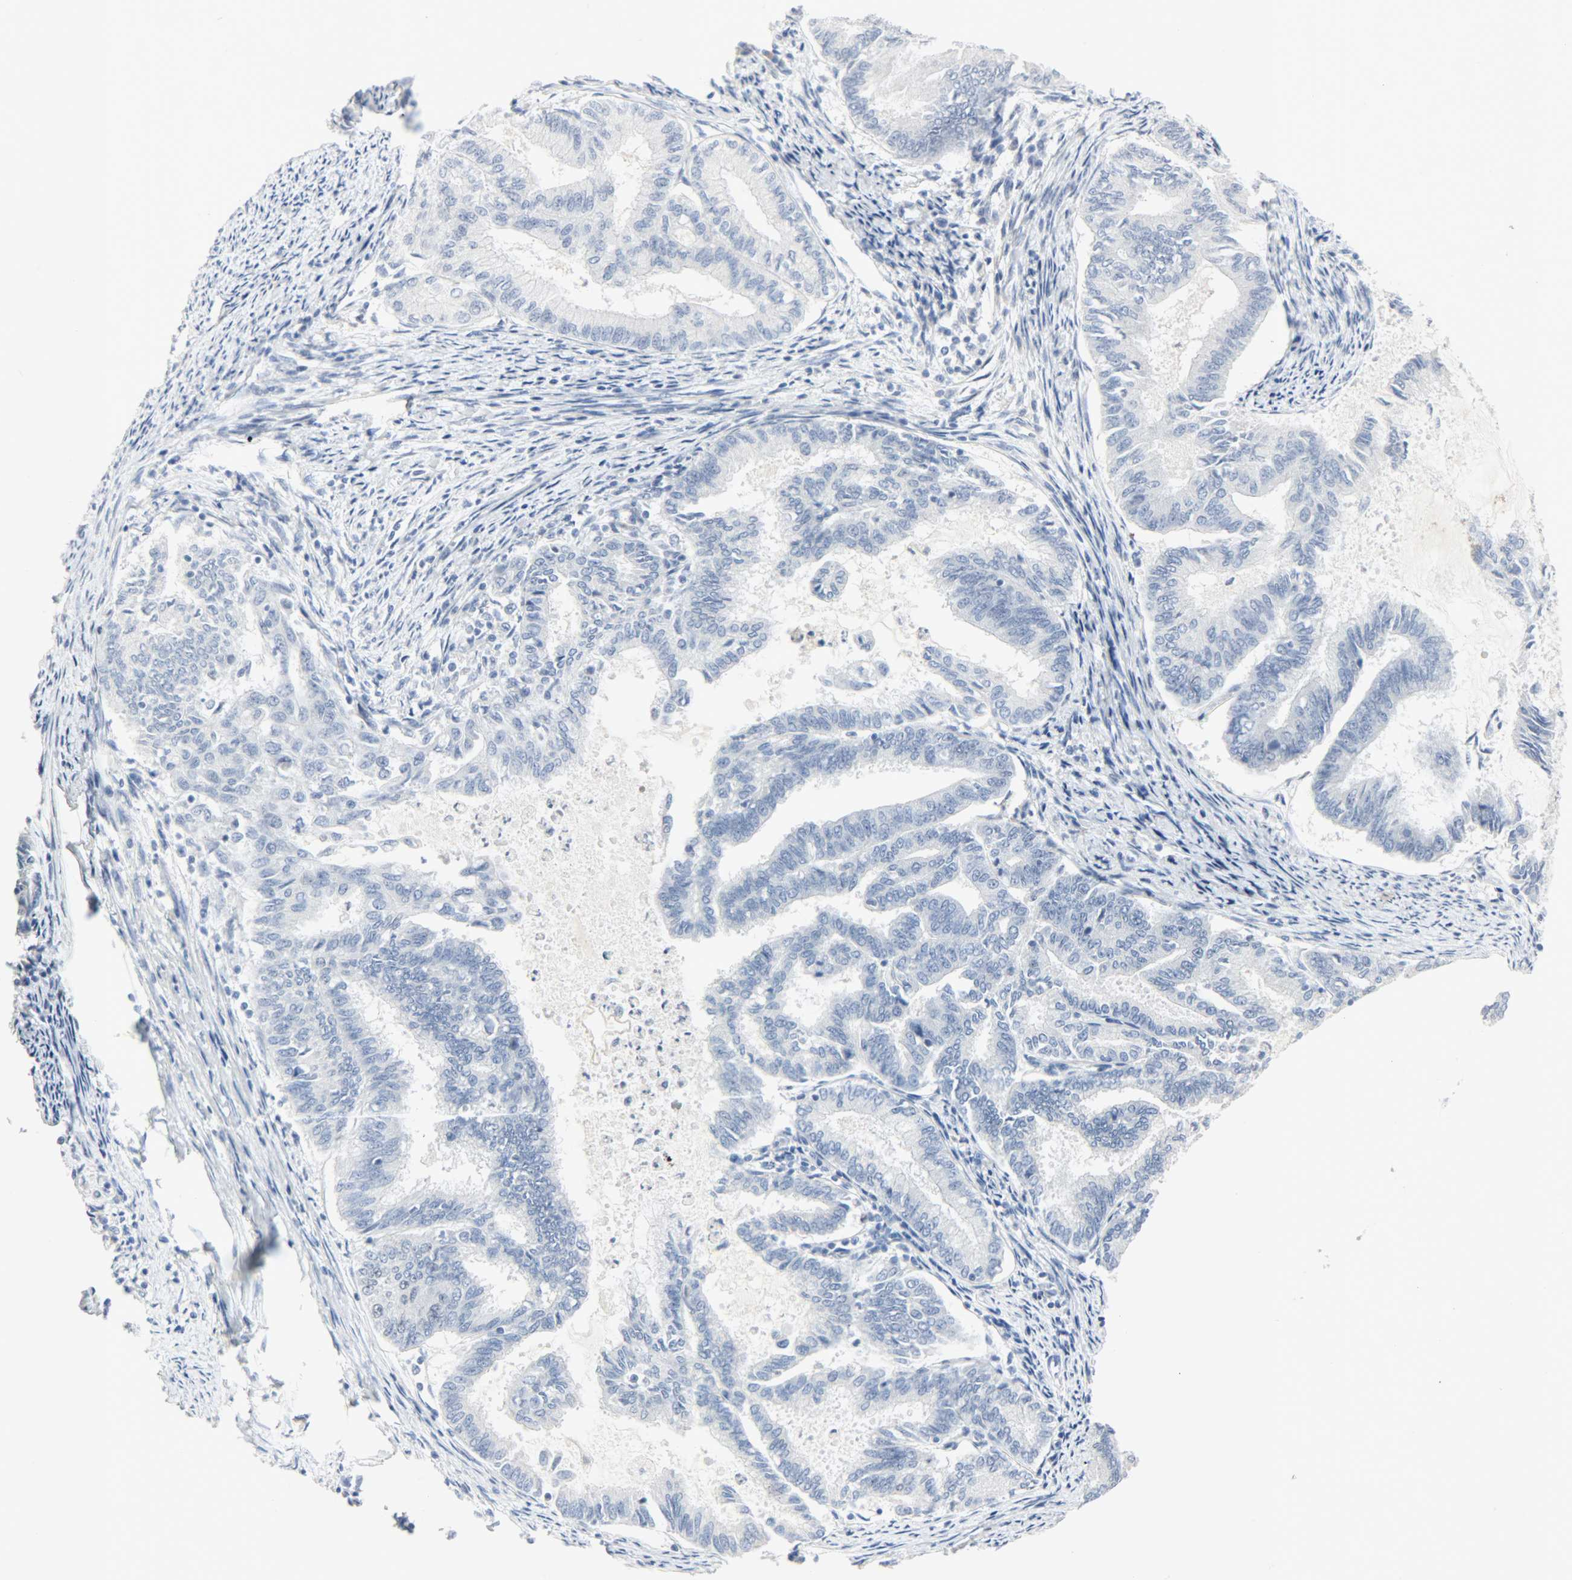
{"staining": {"intensity": "negative", "quantity": "none", "location": "none"}, "tissue": "endometrial cancer", "cell_type": "Tumor cells", "image_type": "cancer", "snomed": [{"axis": "morphology", "description": "Adenocarcinoma, NOS"}, {"axis": "topography", "description": "Endometrium"}], "caption": "Photomicrograph shows no protein expression in tumor cells of endometrial cancer (adenocarcinoma) tissue.", "gene": "HELLS", "patient": {"sex": "female", "age": 86}}